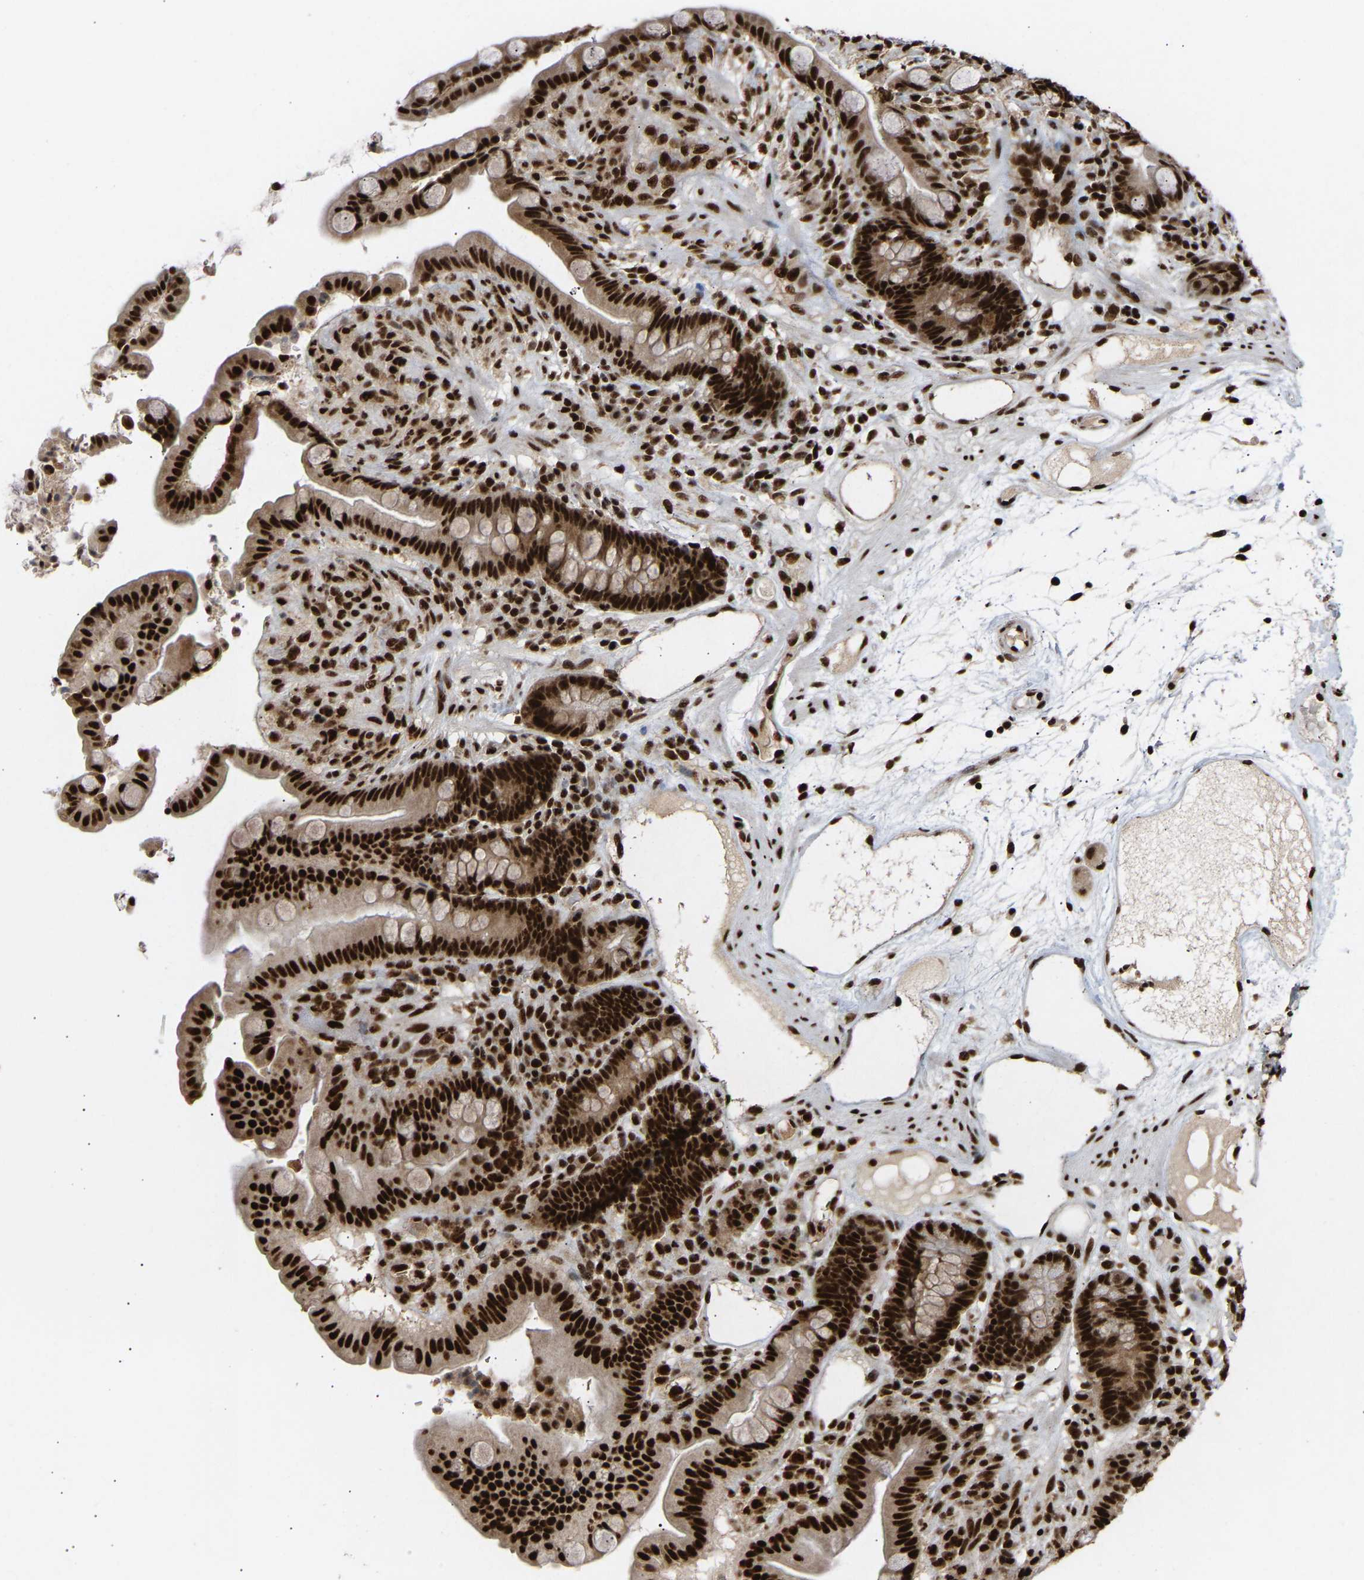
{"staining": {"intensity": "strong", "quantity": ">75%", "location": "nuclear"}, "tissue": "colon", "cell_type": "Endothelial cells", "image_type": "normal", "snomed": [{"axis": "morphology", "description": "Normal tissue, NOS"}, {"axis": "topography", "description": "Colon"}], "caption": "IHC (DAB (3,3'-diaminobenzidine)) staining of normal colon exhibits strong nuclear protein positivity in approximately >75% of endothelial cells.", "gene": "ALYREF", "patient": {"sex": "male", "age": 73}}